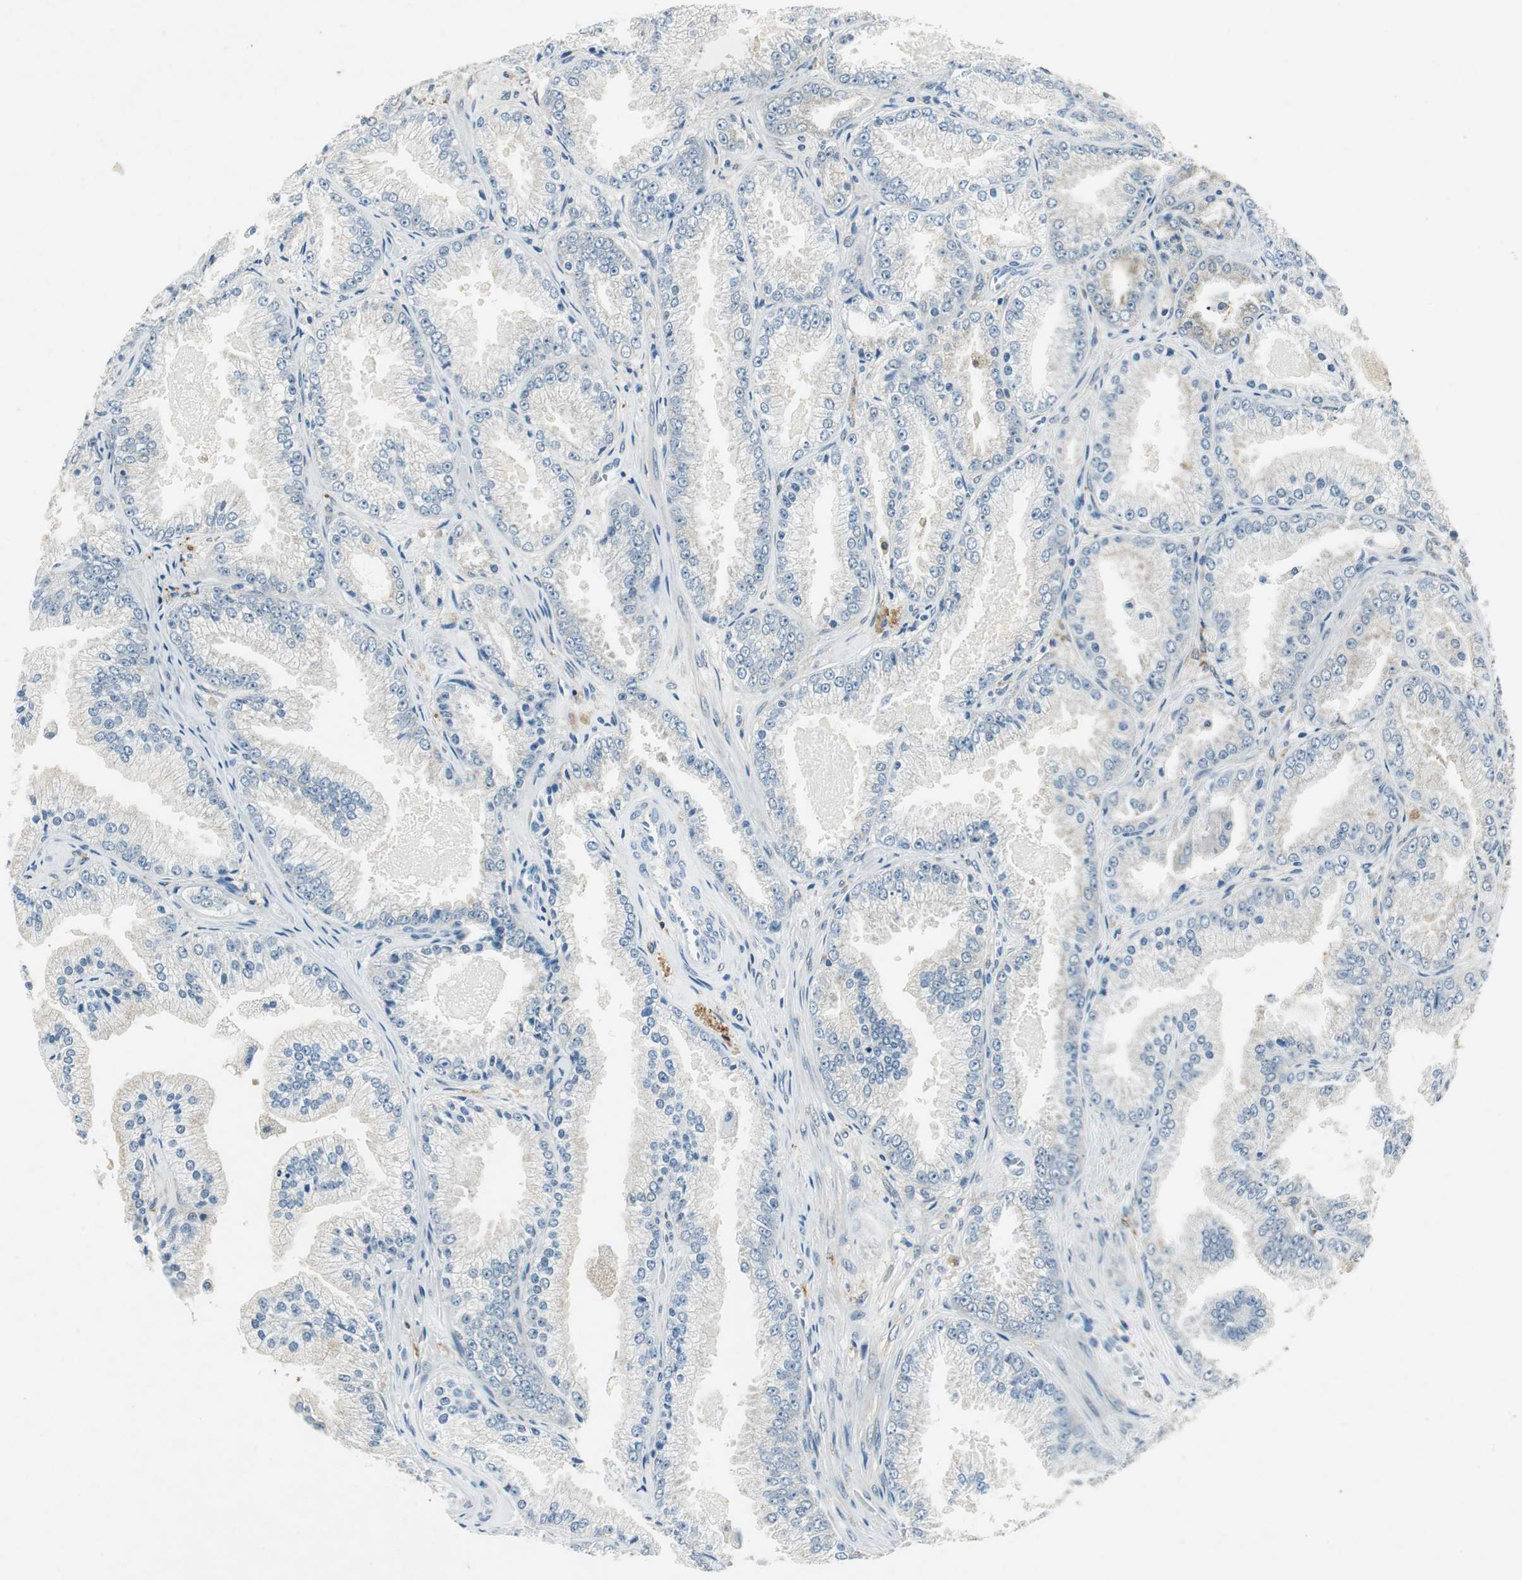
{"staining": {"intensity": "negative", "quantity": "none", "location": "none"}, "tissue": "prostate cancer", "cell_type": "Tumor cells", "image_type": "cancer", "snomed": [{"axis": "morphology", "description": "Adenocarcinoma, High grade"}, {"axis": "topography", "description": "Prostate"}], "caption": "Immunohistochemistry of prostate cancer reveals no staining in tumor cells.", "gene": "ME1", "patient": {"sex": "male", "age": 61}}